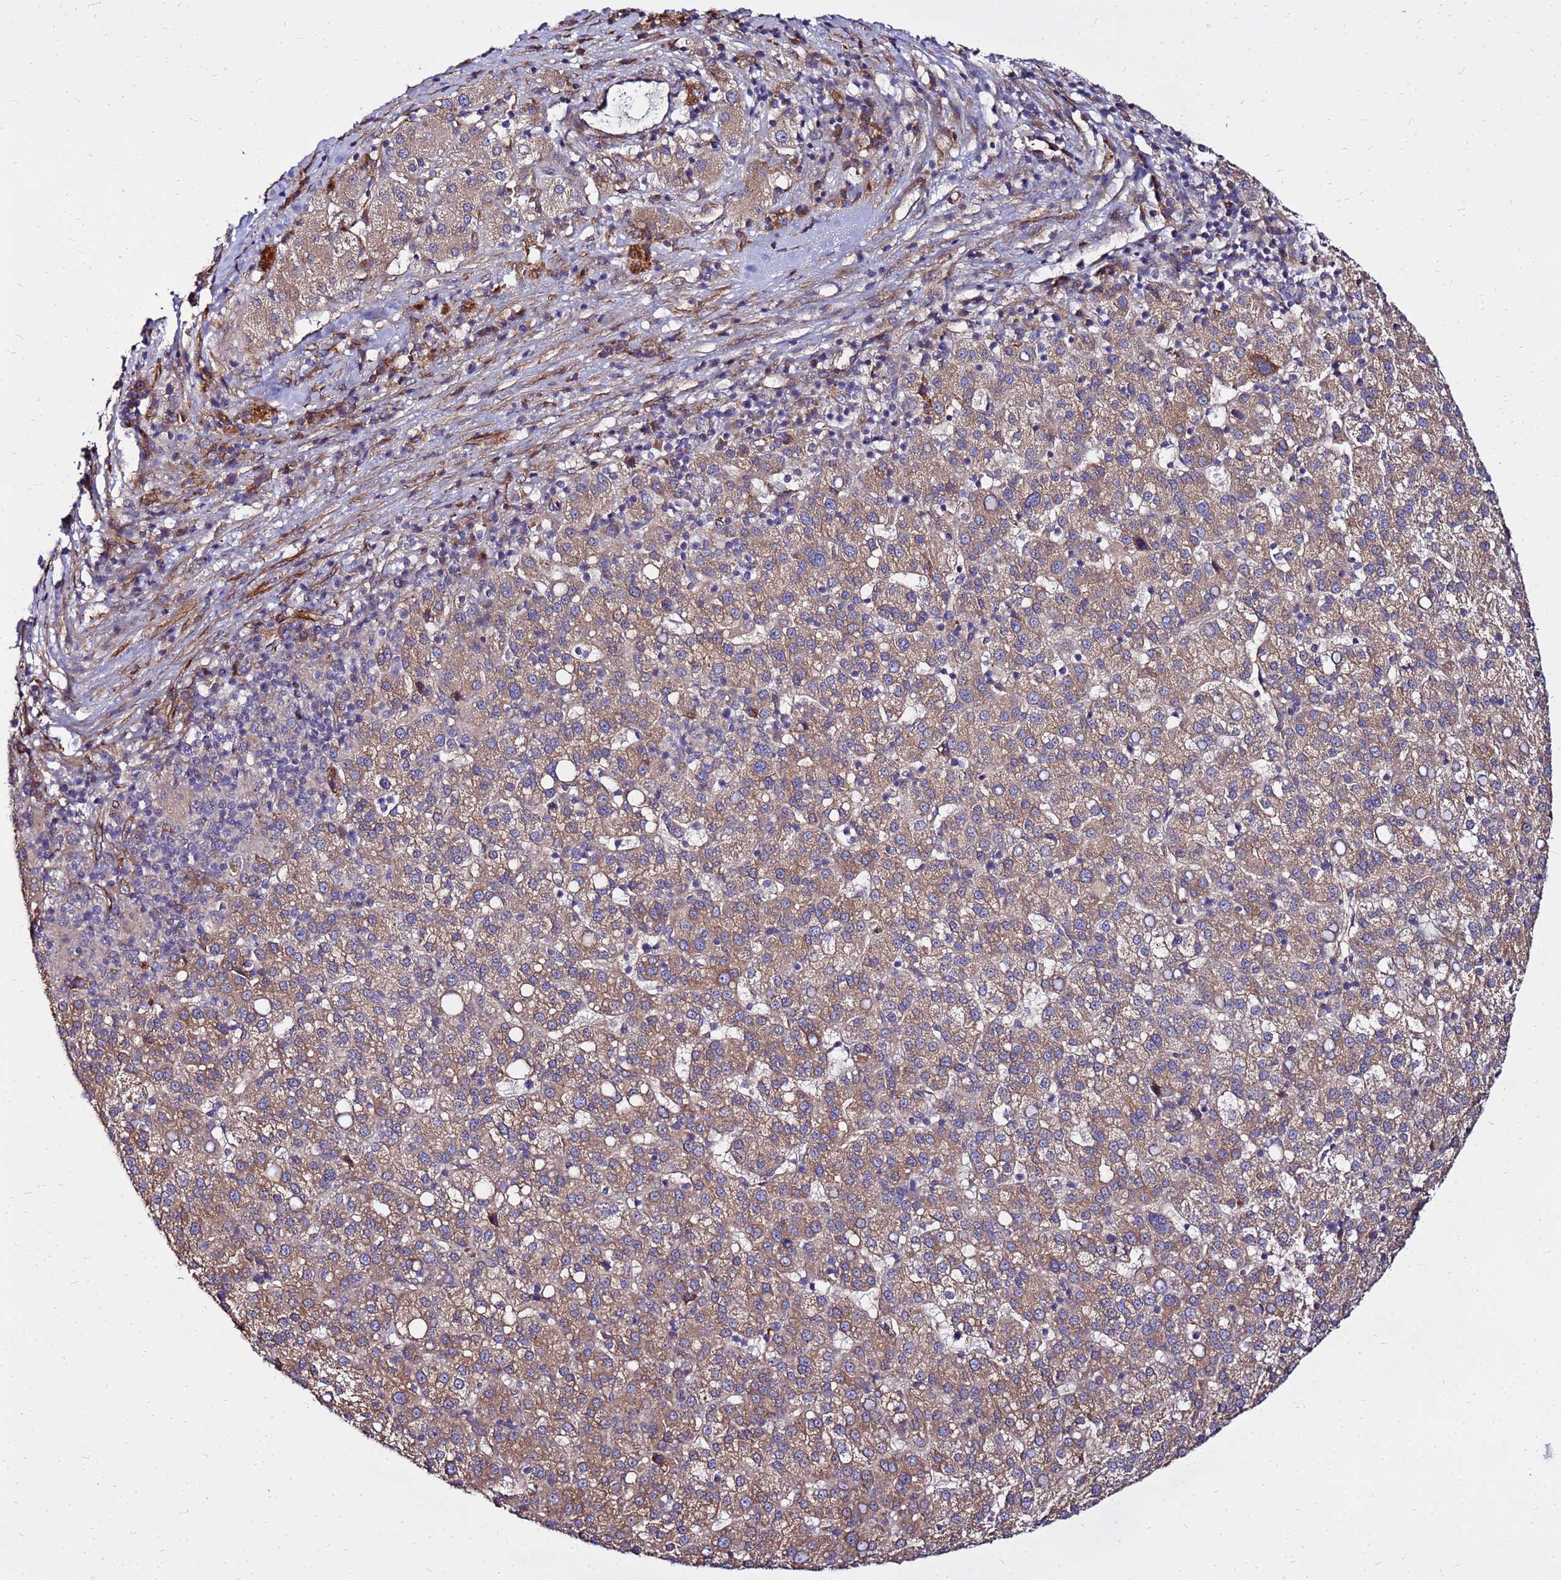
{"staining": {"intensity": "moderate", "quantity": ">75%", "location": "cytoplasmic/membranous"}, "tissue": "liver cancer", "cell_type": "Tumor cells", "image_type": "cancer", "snomed": [{"axis": "morphology", "description": "Carcinoma, Hepatocellular, NOS"}, {"axis": "topography", "description": "Liver"}], "caption": "Immunohistochemical staining of human hepatocellular carcinoma (liver) shows medium levels of moderate cytoplasmic/membranous expression in approximately >75% of tumor cells. (Brightfield microscopy of DAB IHC at high magnification).", "gene": "WWC2", "patient": {"sex": "female", "age": 58}}